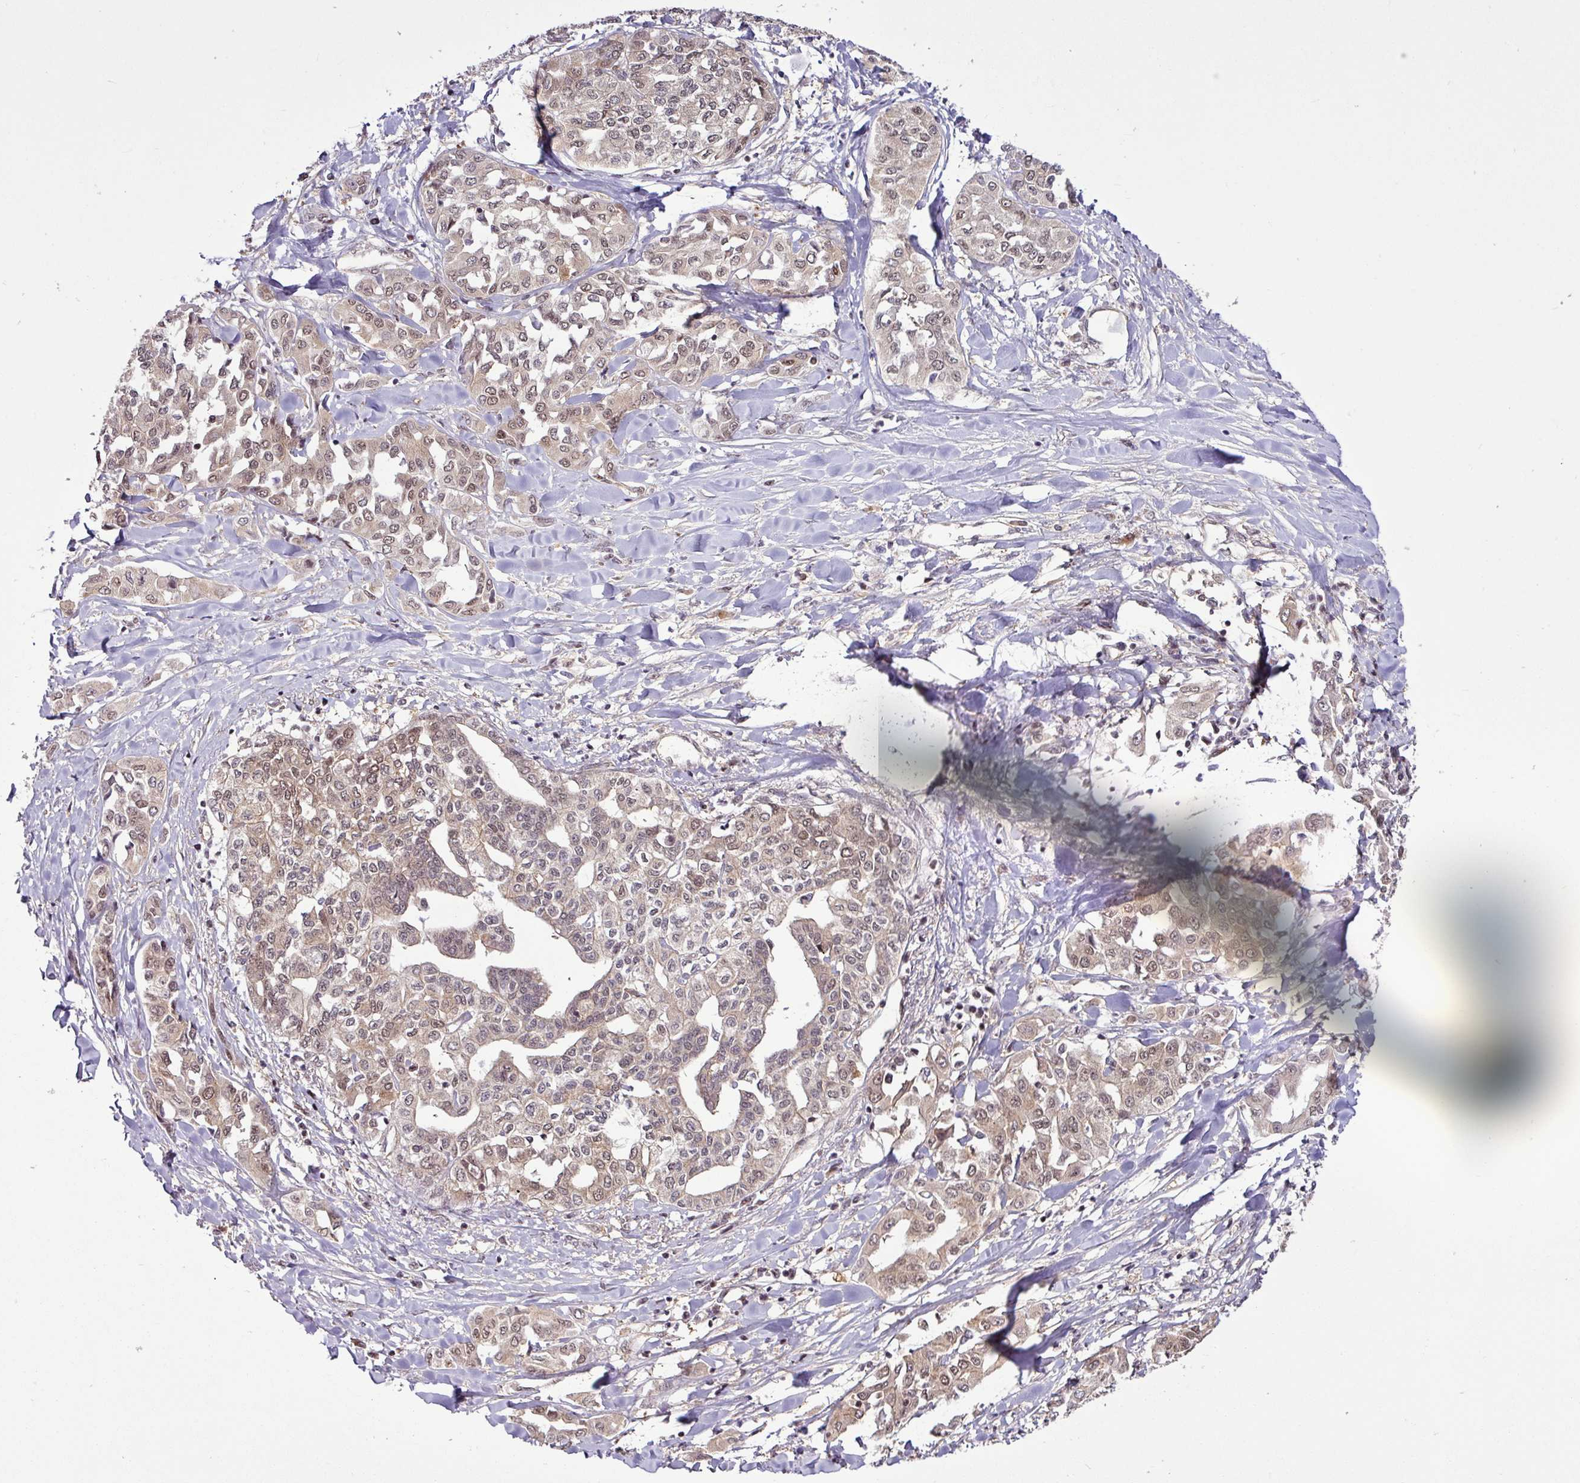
{"staining": {"intensity": "weak", "quantity": ">75%", "location": "cytoplasmic/membranous,nuclear"}, "tissue": "liver cancer", "cell_type": "Tumor cells", "image_type": "cancer", "snomed": [{"axis": "morphology", "description": "Cholangiocarcinoma"}, {"axis": "topography", "description": "Liver"}], "caption": "Tumor cells display low levels of weak cytoplasmic/membranous and nuclear positivity in approximately >75% of cells in liver cholangiocarcinoma.", "gene": "ITPKC", "patient": {"sex": "female", "age": 77}}